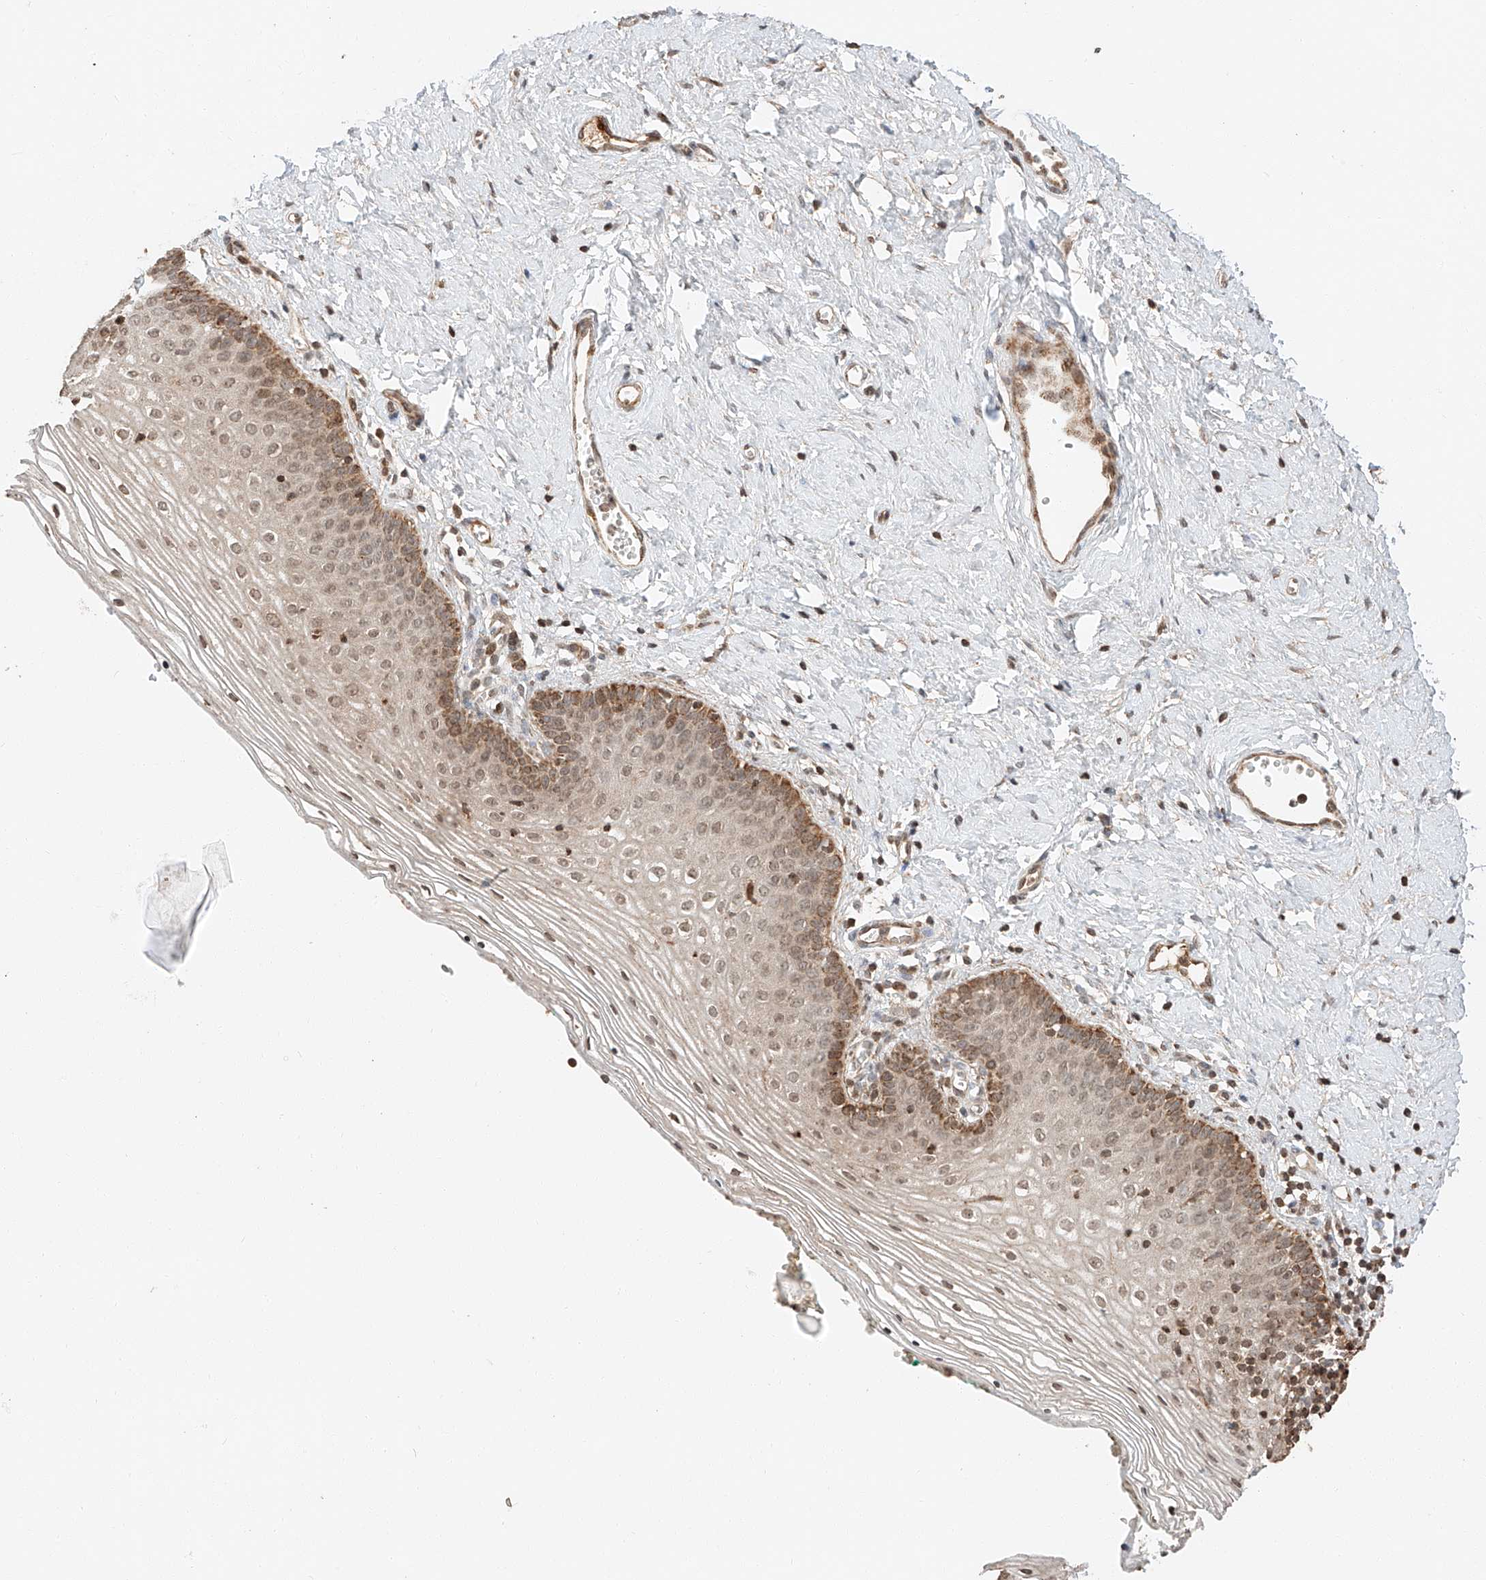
{"staining": {"intensity": "moderate", "quantity": "25%-75%", "location": "cytoplasmic/membranous"}, "tissue": "vagina", "cell_type": "Squamous epithelial cells", "image_type": "normal", "snomed": [{"axis": "morphology", "description": "Normal tissue, NOS"}, {"axis": "topography", "description": "Vagina"}], "caption": "Immunohistochemistry (IHC) photomicrograph of benign vagina: human vagina stained using immunohistochemistry (IHC) displays medium levels of moderate protein expression localized specifically in the cytoplasmic/membranous of squamous epithelial cells, appearing as a cytoplasmic/membranous brown color.", "gene": "ARHGAP33", "patient": {"sex": "female", "age": 32}}